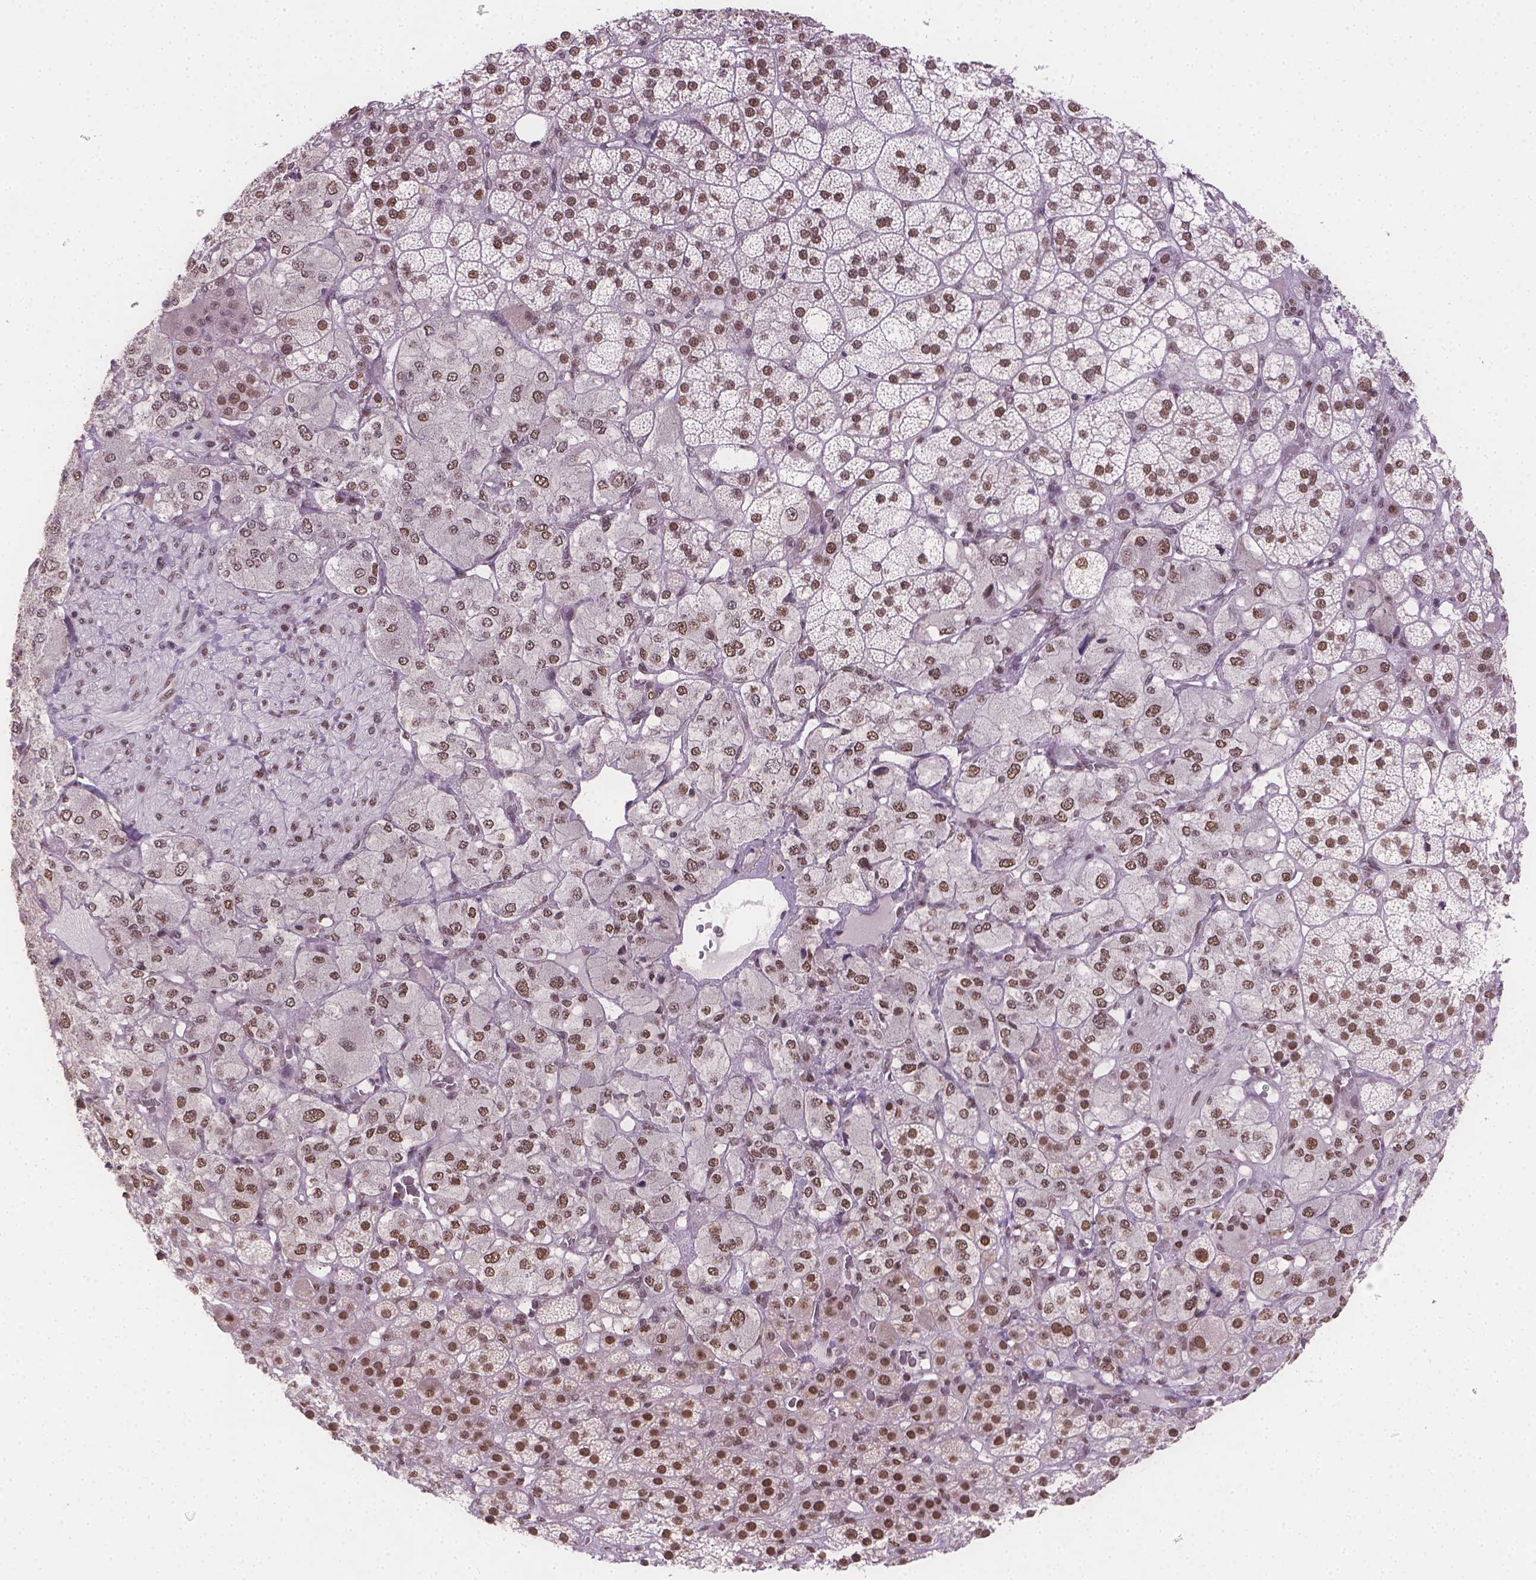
{"staining": {"intensity": "strong", "quantity": ">75%", "location": "nuclear"}, "tissue": "adrenal gland", "cell_type": "Glandular cells", "image_type": "normal", "snomed": [{"axis": "morphology", "description": "Normal tissue, NOS"}, {"axis": "topography", "description": "Adrenal gland"}], "caption": "Immunohistochemical staining of normal adrenal gland exhibits >75% levels of strong nuclear protein expression in approximately >75% of glandular cells.", "gene": "FANCE", "patient": {"sex": "female", "age": 60}}